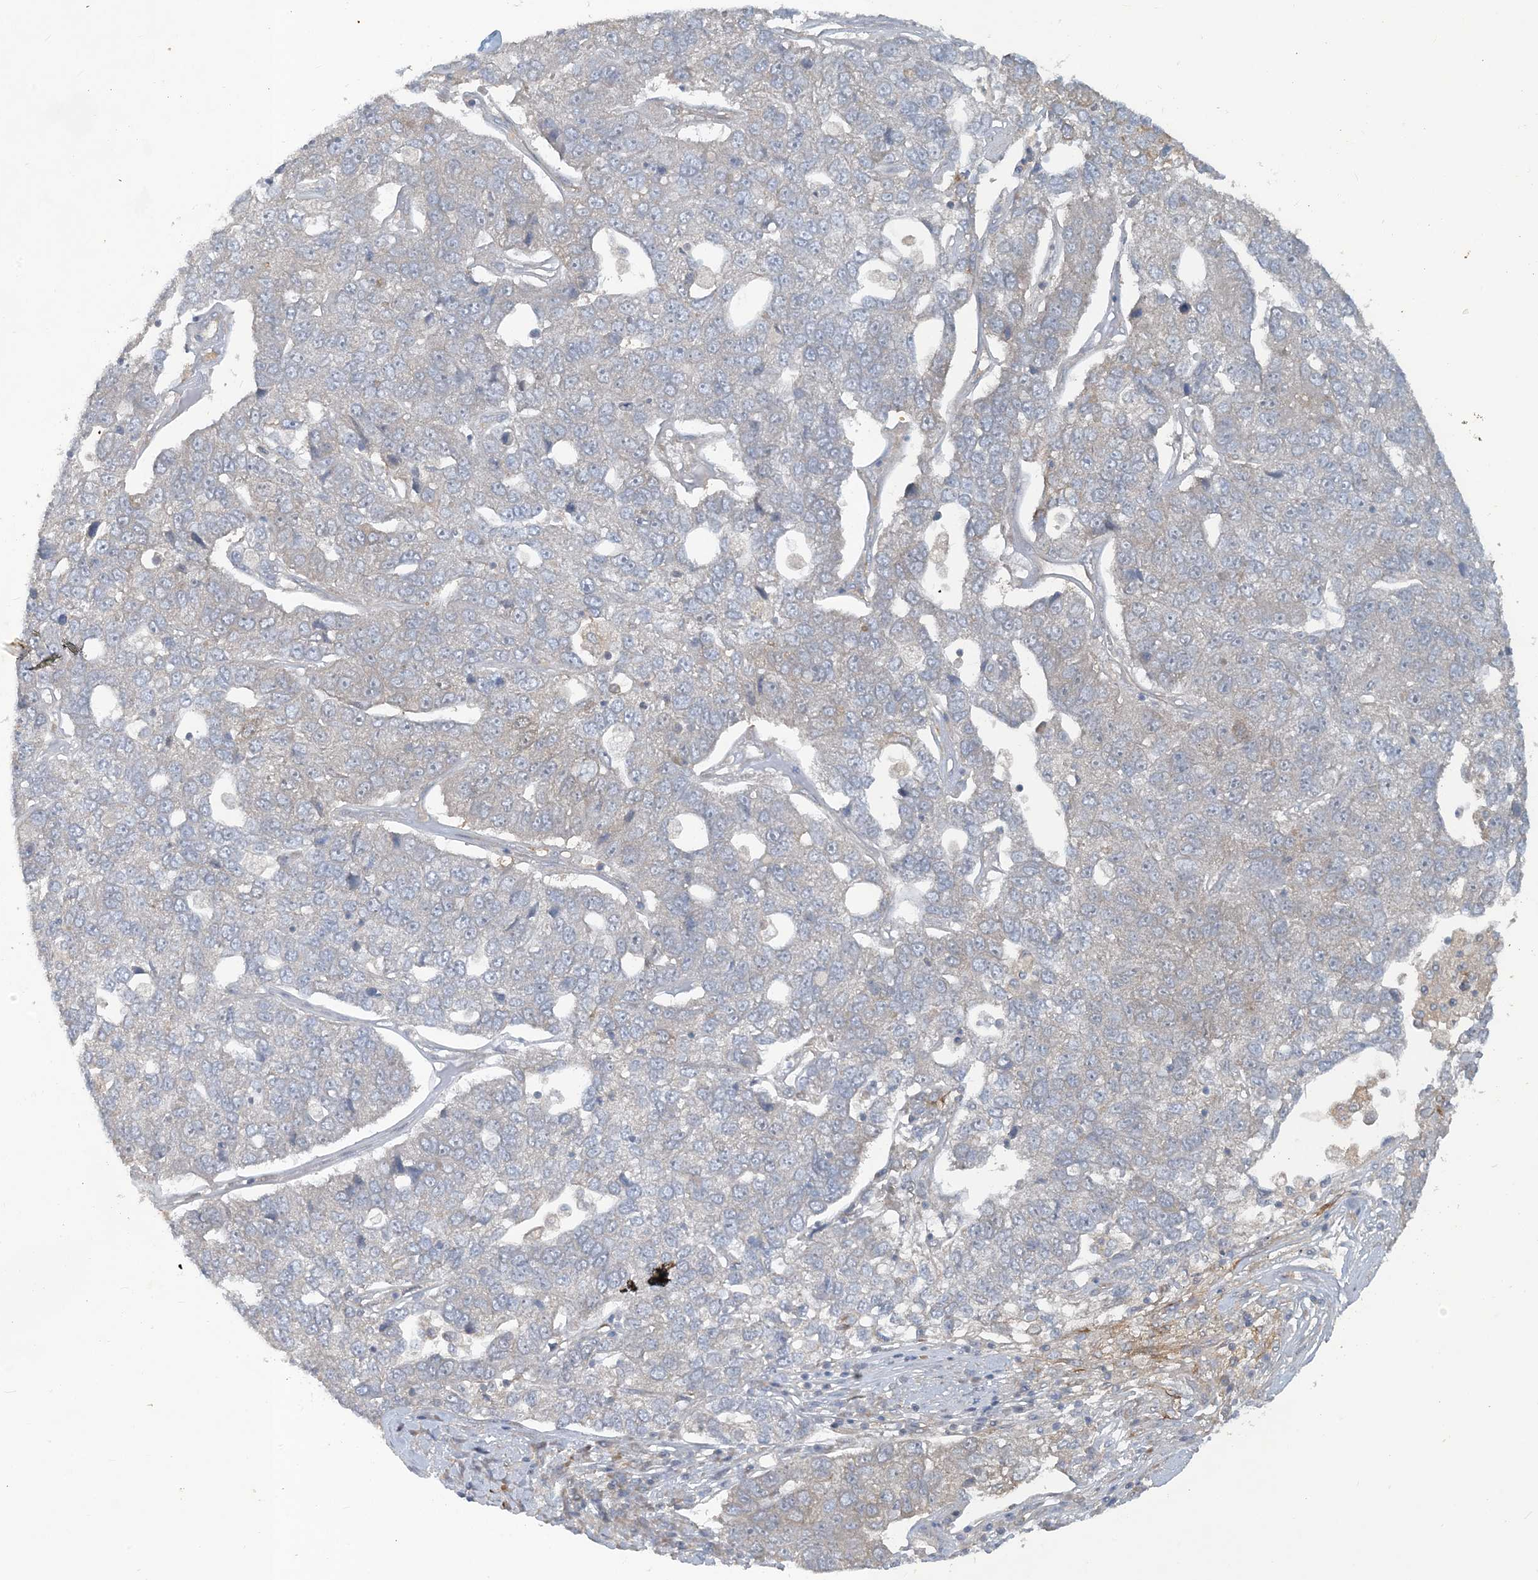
{"staining": {"intensity": "negative", "quantity": "none", "location": "none"}, "tissue": "pancreatic cancer", "cell_type": "Tumor cells", "image_type": "cancer", "snomed": [{"axis": "morphology", "description": "Adenocarcinoma, NOS"}, {"axis": "topography", "description": "Pancreas"}], "caption": "Photomicrograph shows no significant protein positivity in tumor cells of pancreatic adenocarcinoma.", "gene": "CDS1", "patient": {"sex": "female", "age": 61}}